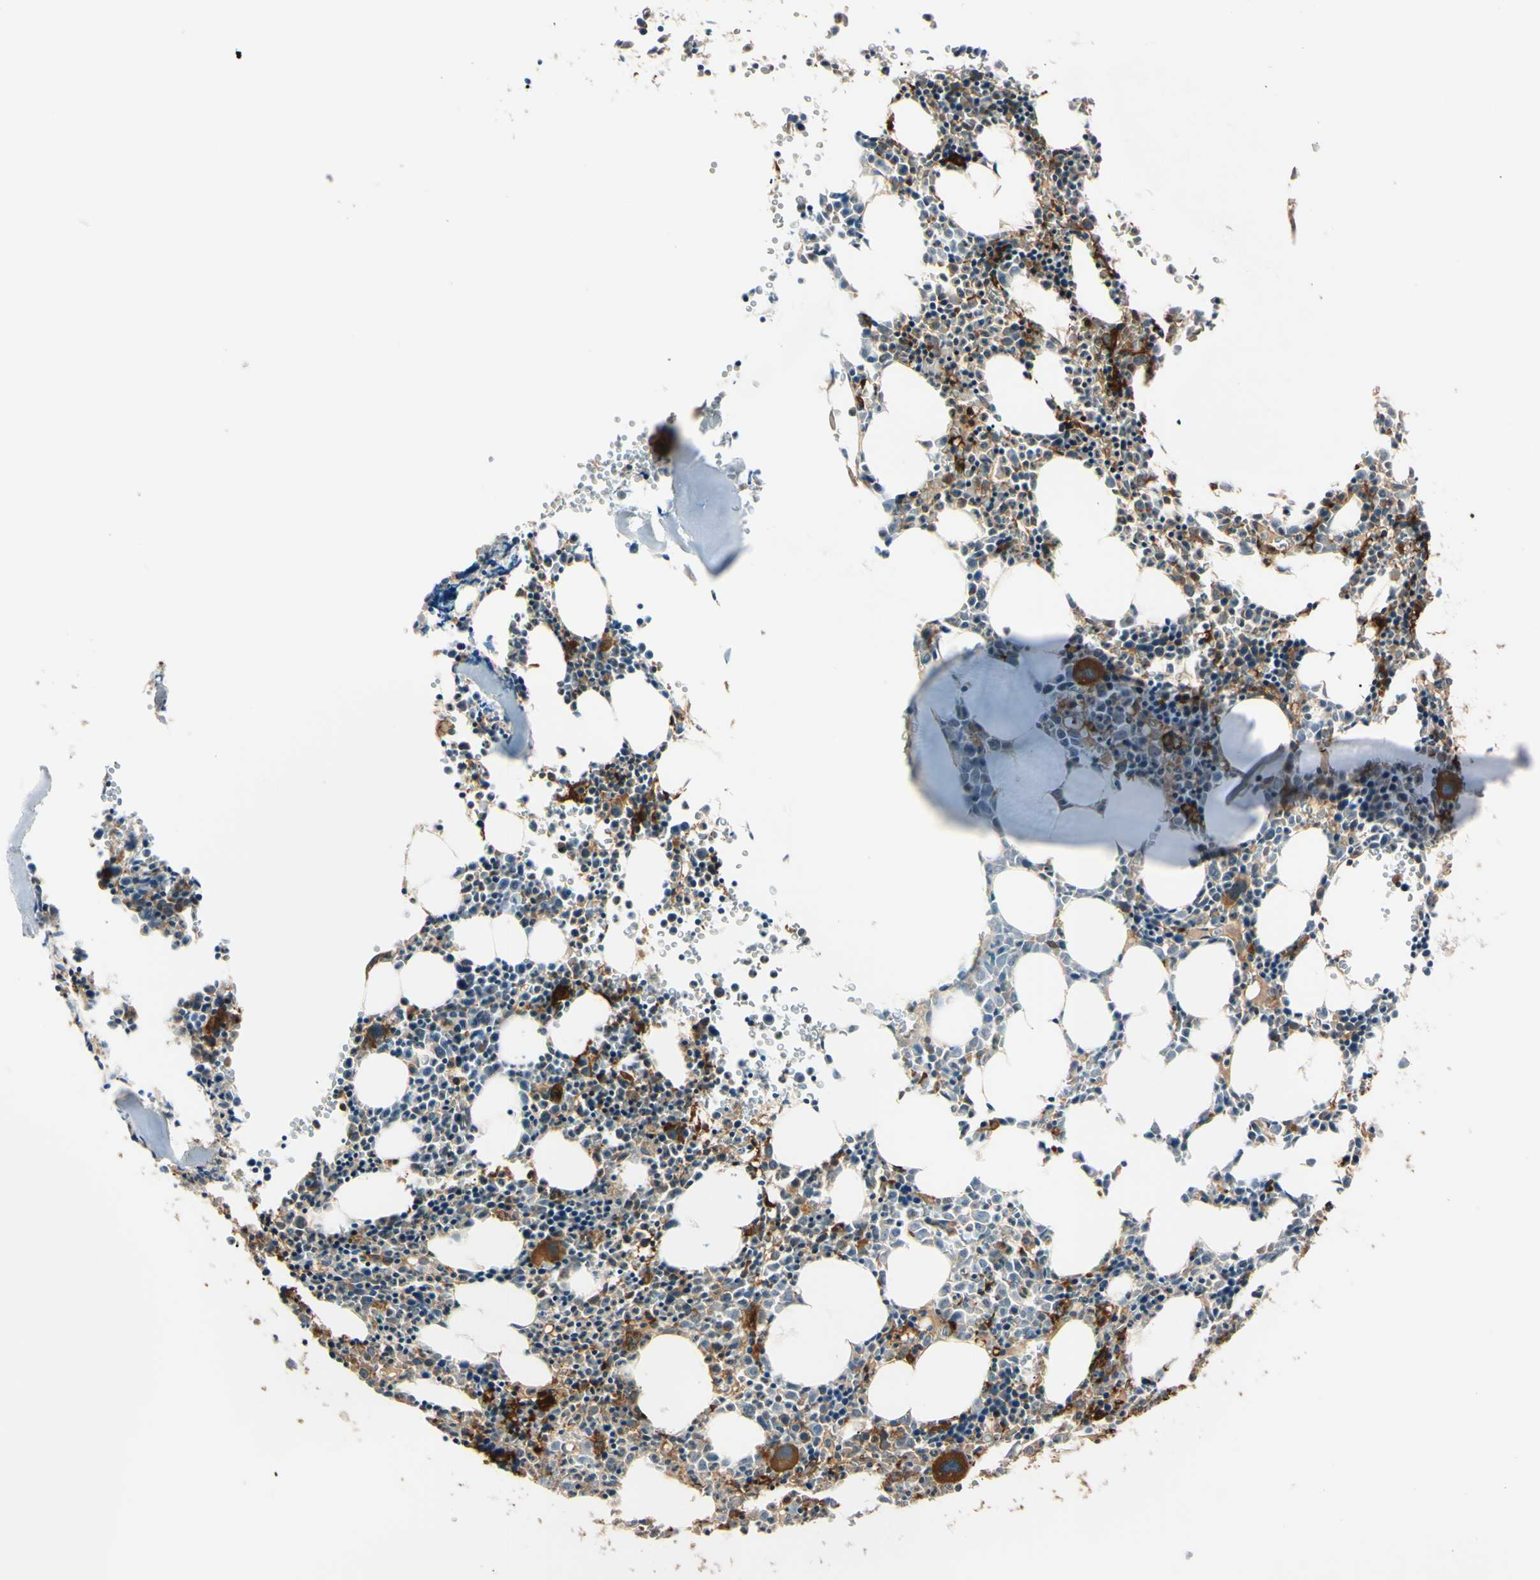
{"staining": {"intensity": "strong", "quantity": "25%-75%", "location": "cytoplasmic/membranous"}, "tissue": "bone marrow", "cell_type": "Hematopoietic cells", "image_type": "normal", "snomed": [{"axis": "morphology", "description": "Normal tissue, NOS"}, {"axis": "morphology", "description": "Inflammation, NOS"}, {"axis": "topography", "description": "Bone marrow"}], "caption": "Human bone marrow stained for a protein (brown) displays strong cytoplasmic/membranous positive staining in about 25%-75% of hematopoietic cells.", "gene": "PTPN12", "patient": {"sex": "female", "age": 17}}